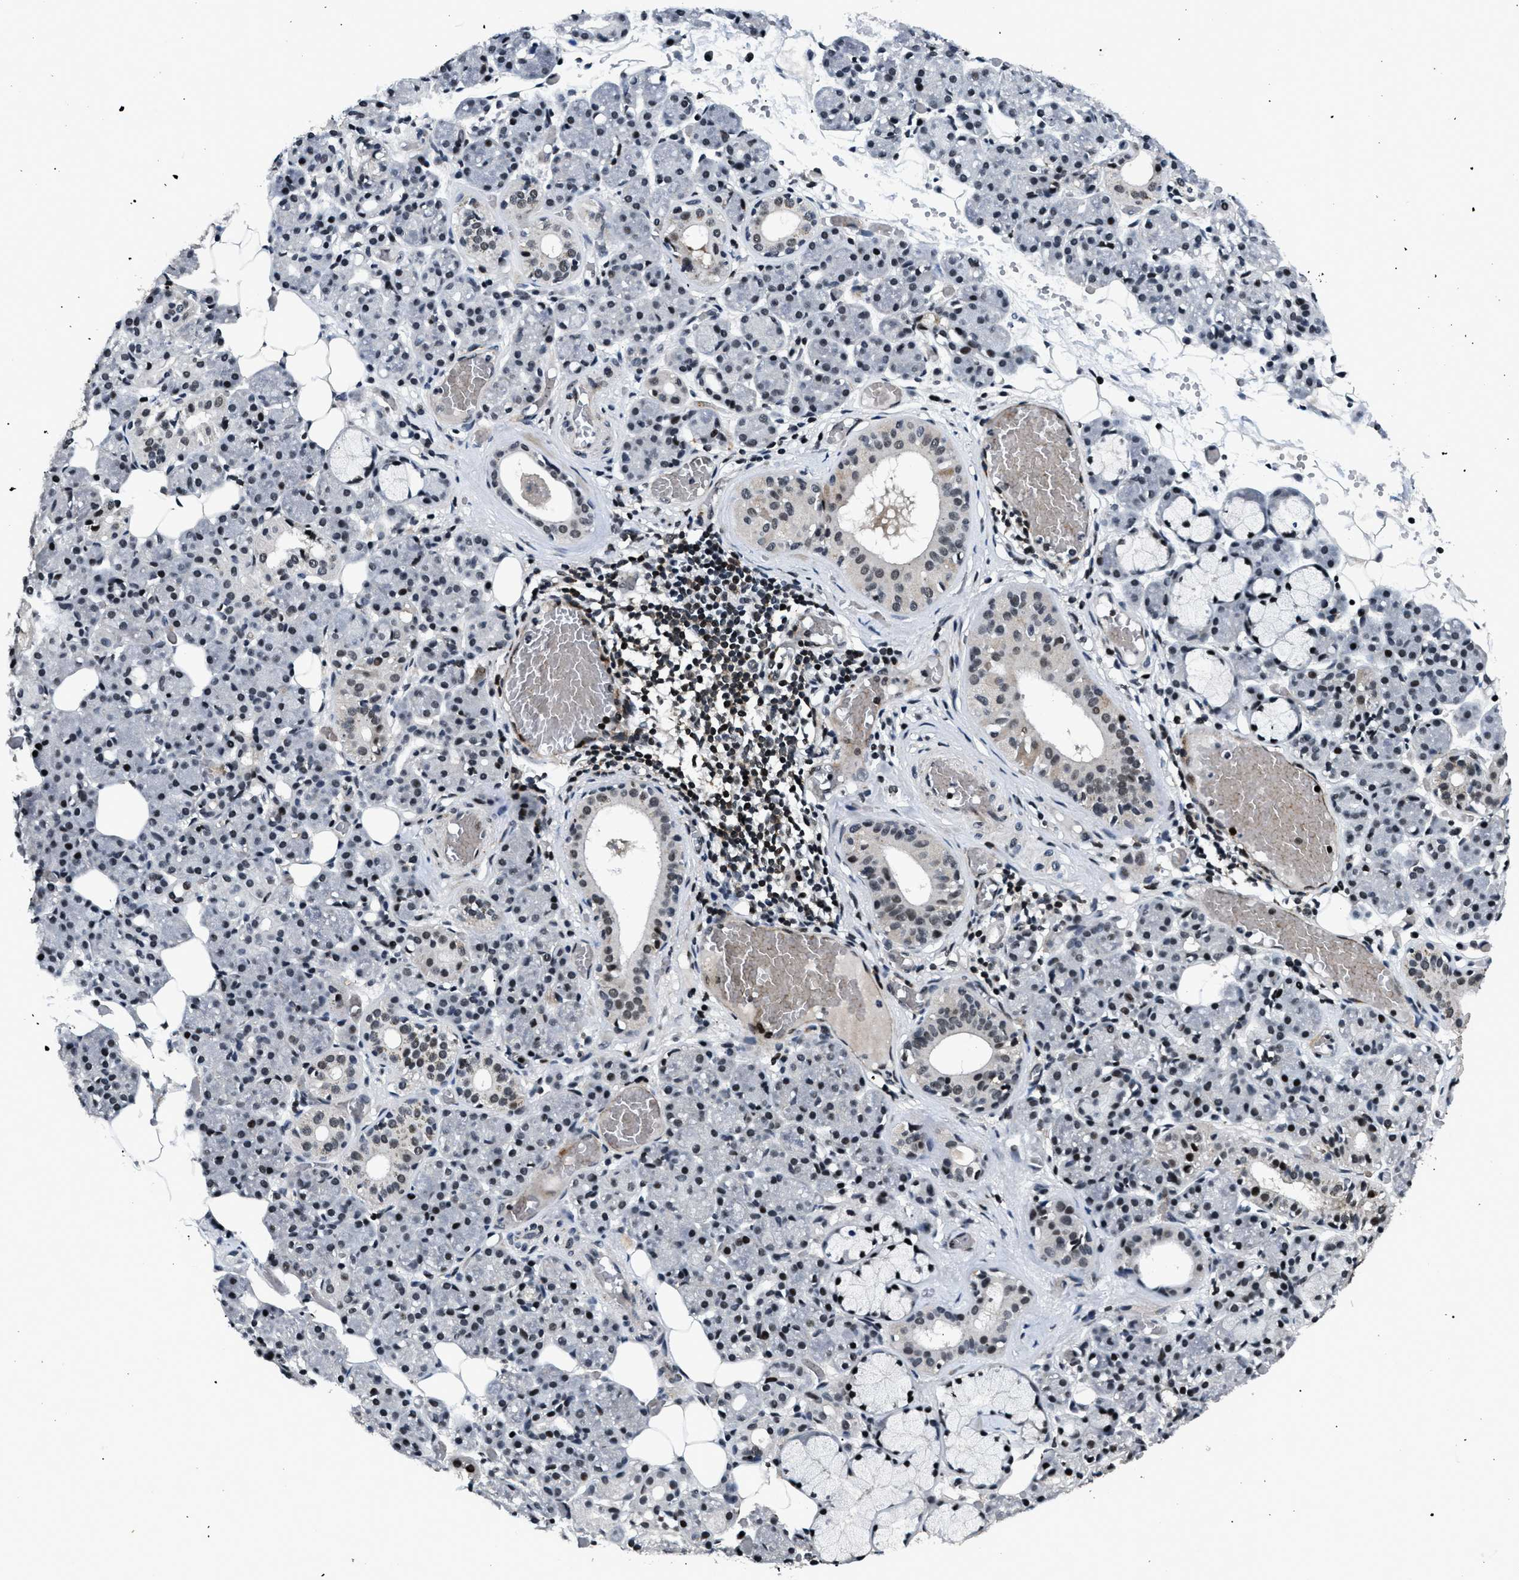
{"staining": {"intensity": "strong", "quantity": ">75%", "location": "nuclear"}, "tissue": "salivary gland", "cell_type": "Glandular cells", "image_type": "normal", "snomed": [{"axis": "morphology", "description": "Normal tissue, NOS"}, {"axis": "topography", "description": "Salivary gland"}], "caption": "Strong nuclear protein positivity is present in approximately >75% of glandular cells in salivary gland.", "gene": "SMARCB1", "patient": {"sex": "male", "age": 63}}